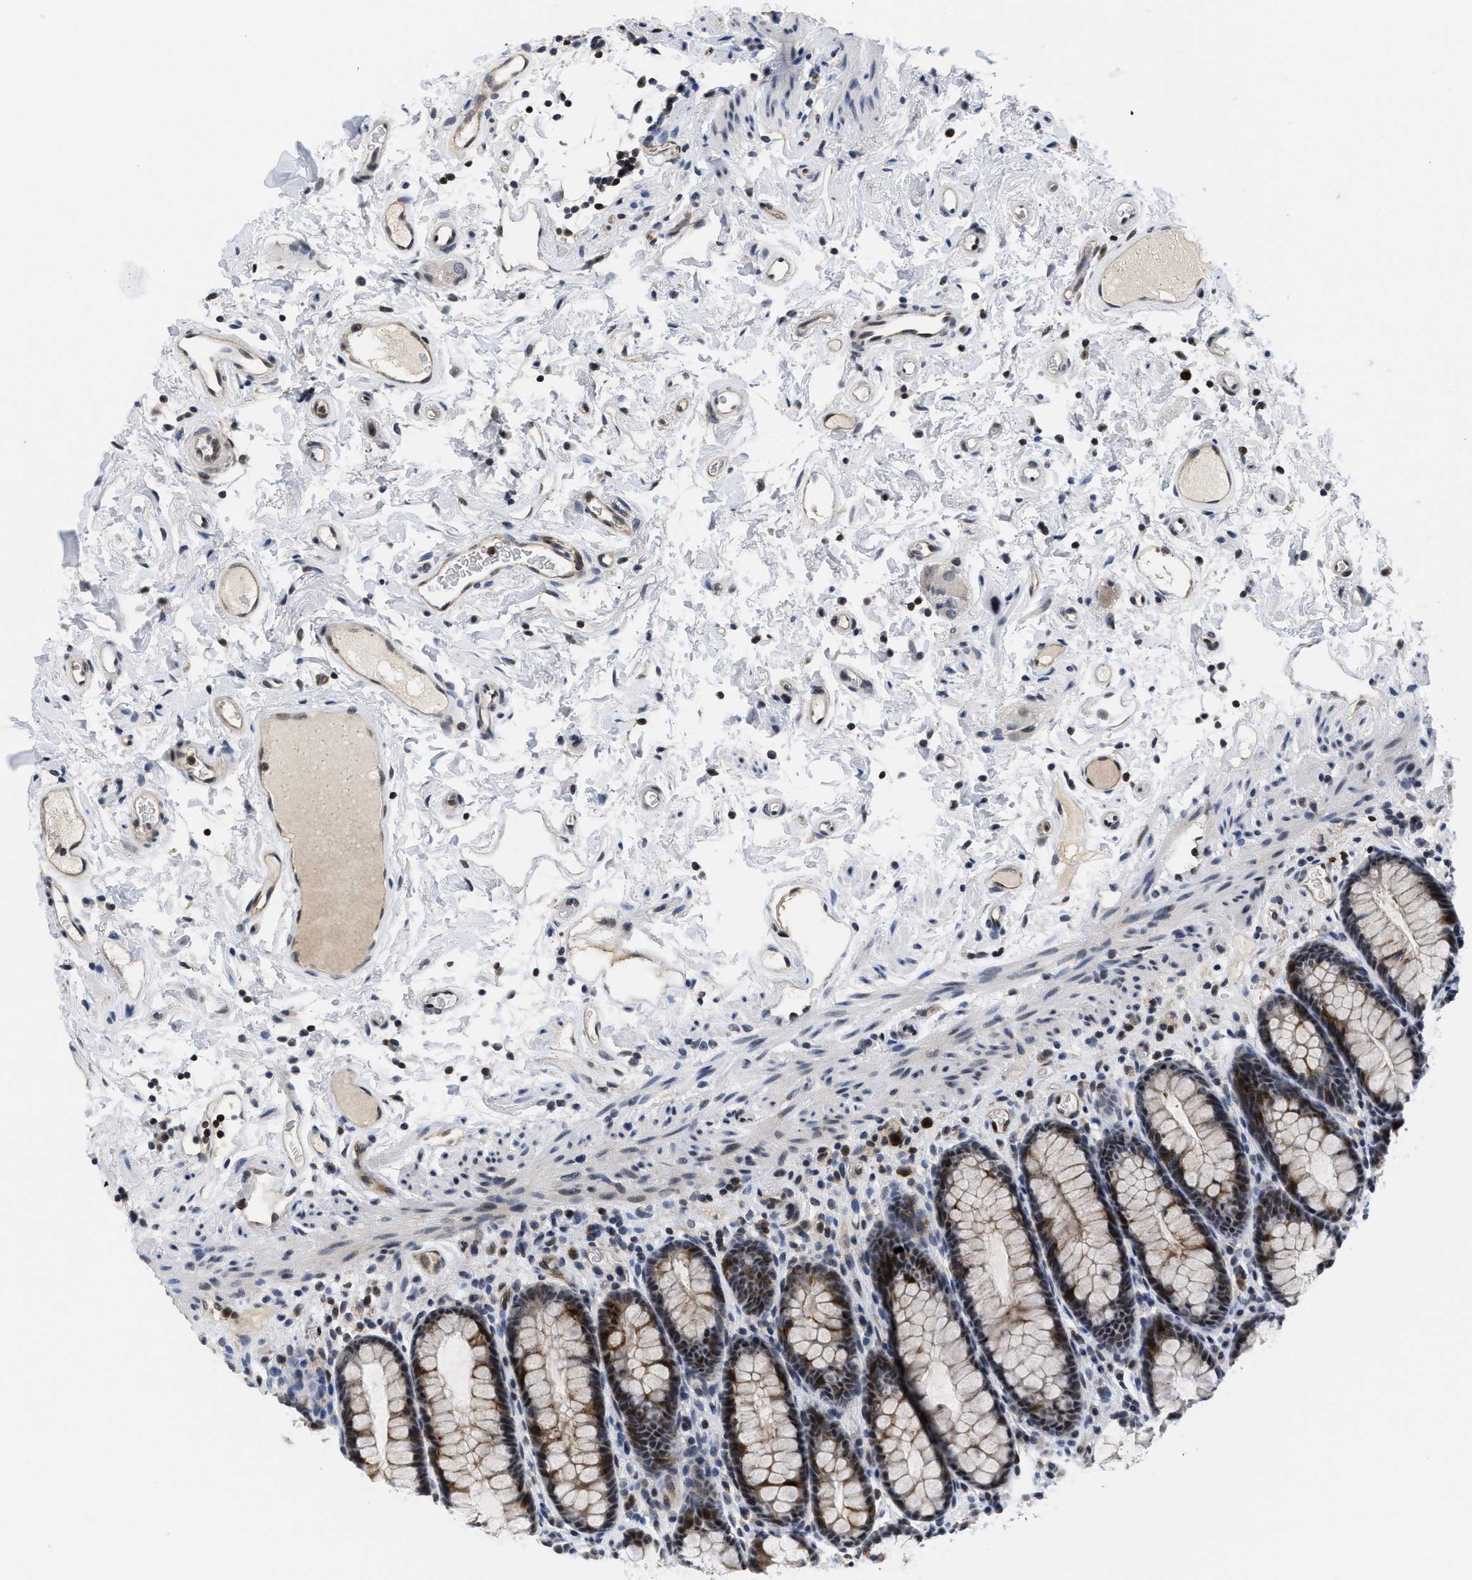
{"staining": {"intensity": "moderate", "quantity": "25%-75%", "location": "cytoplasmic/membranous,nuclear"}, "tissue": "rectum", "cell_type": "Glandular cells", "image_type": "normal", "snomed": [{"axis": "morphology", "description": "Normal tissue, NOS"}, {"axis": "topography", "description": "Rectum"}], "caption": "DAB (3,3'-diaminobenzidine) immunohistochemical staining of unremarkable rectum demonstrates moderate cytoplasmic/membranous,nuclear protein positivity in about 25%-75% of glandular cells.", "gene": "HIF1A", "patient": {"sex": "male", "age": 92}}